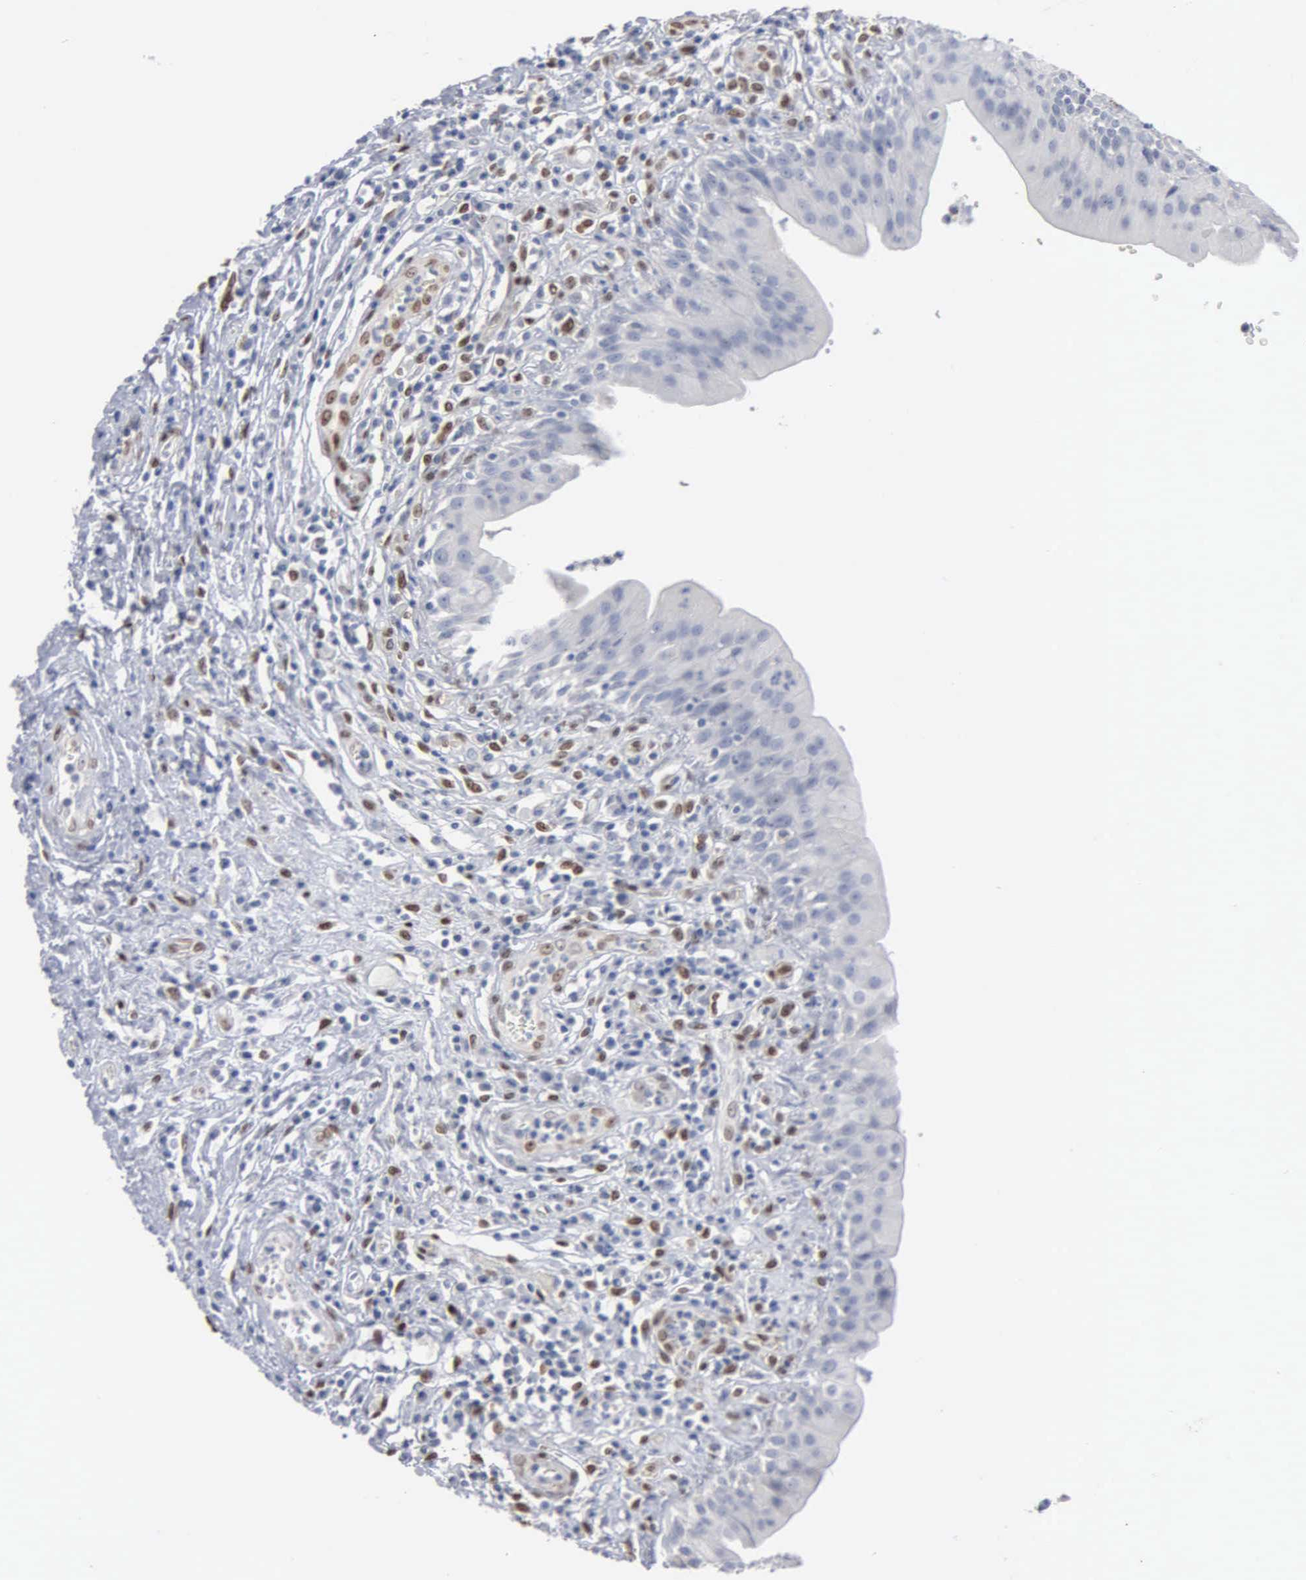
{"staining": {"intensity": "negative", "quantity": "none", "location": "none"}, "tissue": "urinary bladder", "cell_type": "Urothelial cells", "image_type": "normal", "snomed": [{"axis": "morphology", "description": "Normal tissue, NOS"}, {"axis": "topography", "description": "Urinary bladder"}], "caption": "High power microscopy micrograph of an IHC photomicrograph of benign urinary bladder, revealing no significant positivity in urothelial cells.", "gene": "FGF2", "patient": {"sex": "female", "age": 85}}